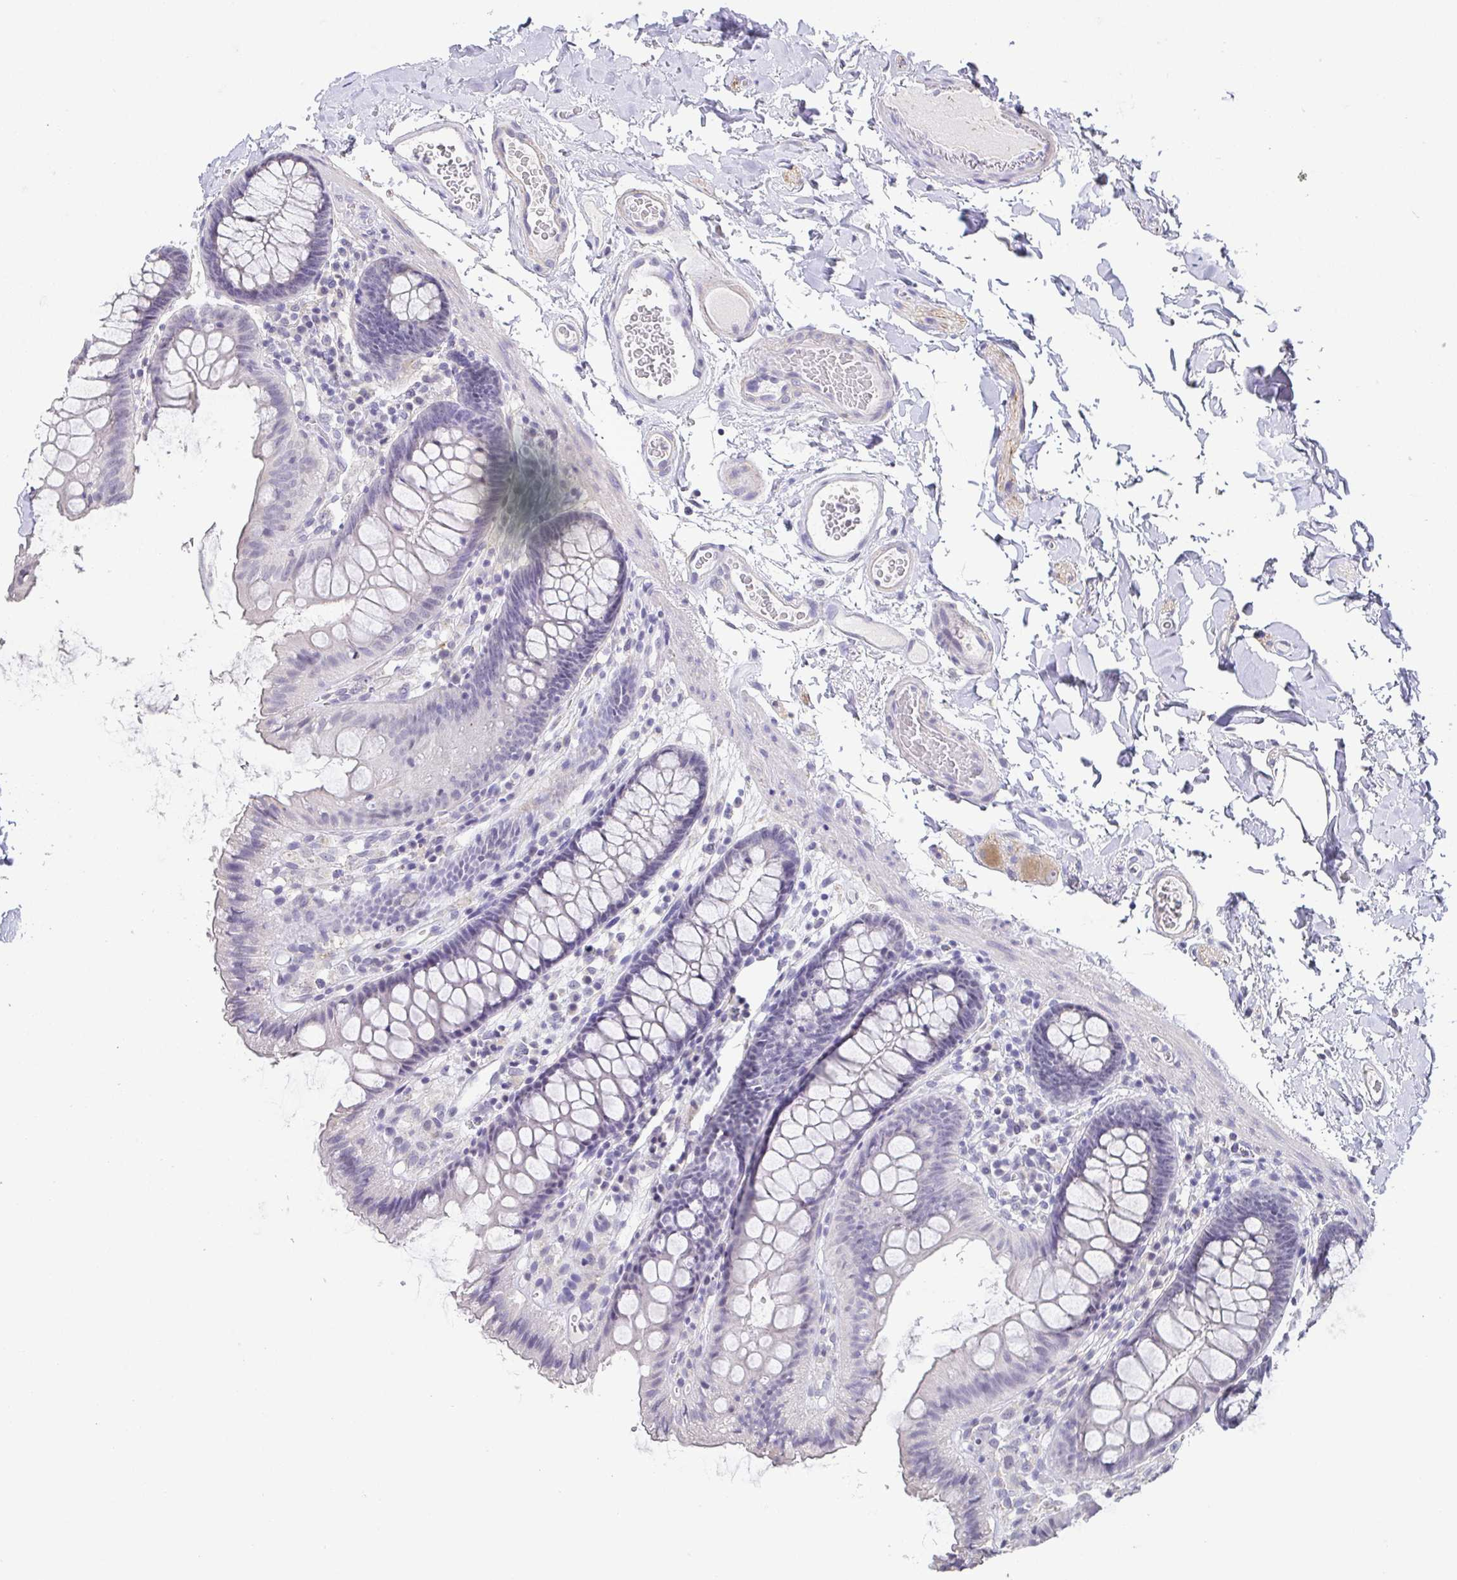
{"staining": {"intensity": "negative", "quantity": "none", "location": "none"}, "tissue": "colon", "cell_type": "Endothelial cells", "image_type": "normal", "snomed": [{"axis": "morphology", "description": "Normal tissue, NOS"}, {"axis": "topography", "description": "Colon"}], "caption": "IHC photomicrograph of benign colon: human colon stained with DAB displays no significant protein expression in endothelial cells.", "gene": "NEFH", "patient": {"sex": "male", "age": 84}}